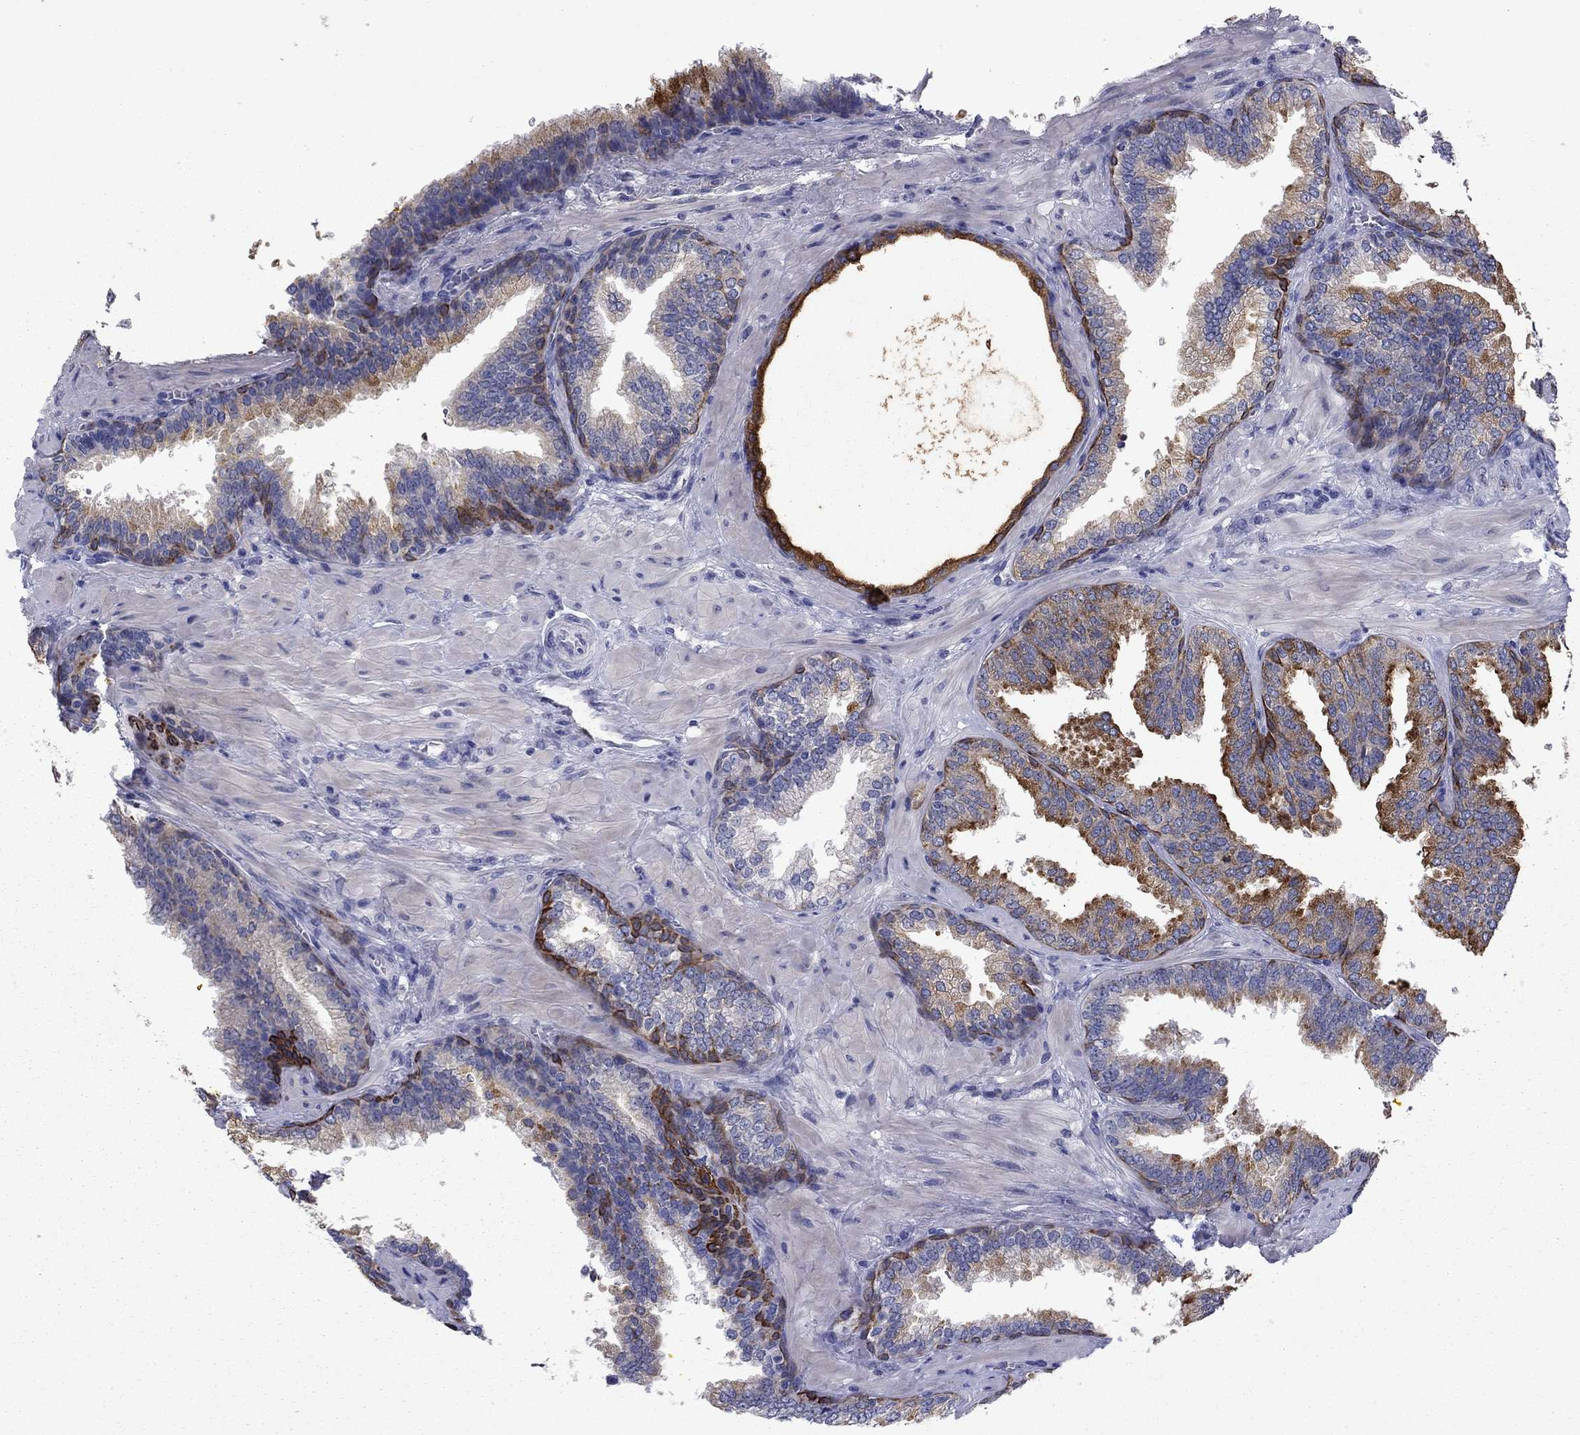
{"staining": {"intensity": "strong", "quantity": "<25%", "location": "cytoplasmic/membranous,nuclear"}, "tissue": "prostate cancer", "cell_type": "Tumor cells", "image_type": "cancer", "snomed": [{"axis": "morphology", "description": "Adenocarcinoma, Low grade"}, {"axis": "topography", "description": "Prostate"}], "caption": "Protein analysis of adenocarcinoma (low-grade) (prostate) tissue displays strong cytoplasmic/membranous and nuclear staining in approximately <25% of tumor cells. (brown staining indicates protein expression, while blue staining denotes nuclei).", "gene": "TMPRSS11A", "patient": {"sex": "male", "age": 68}}